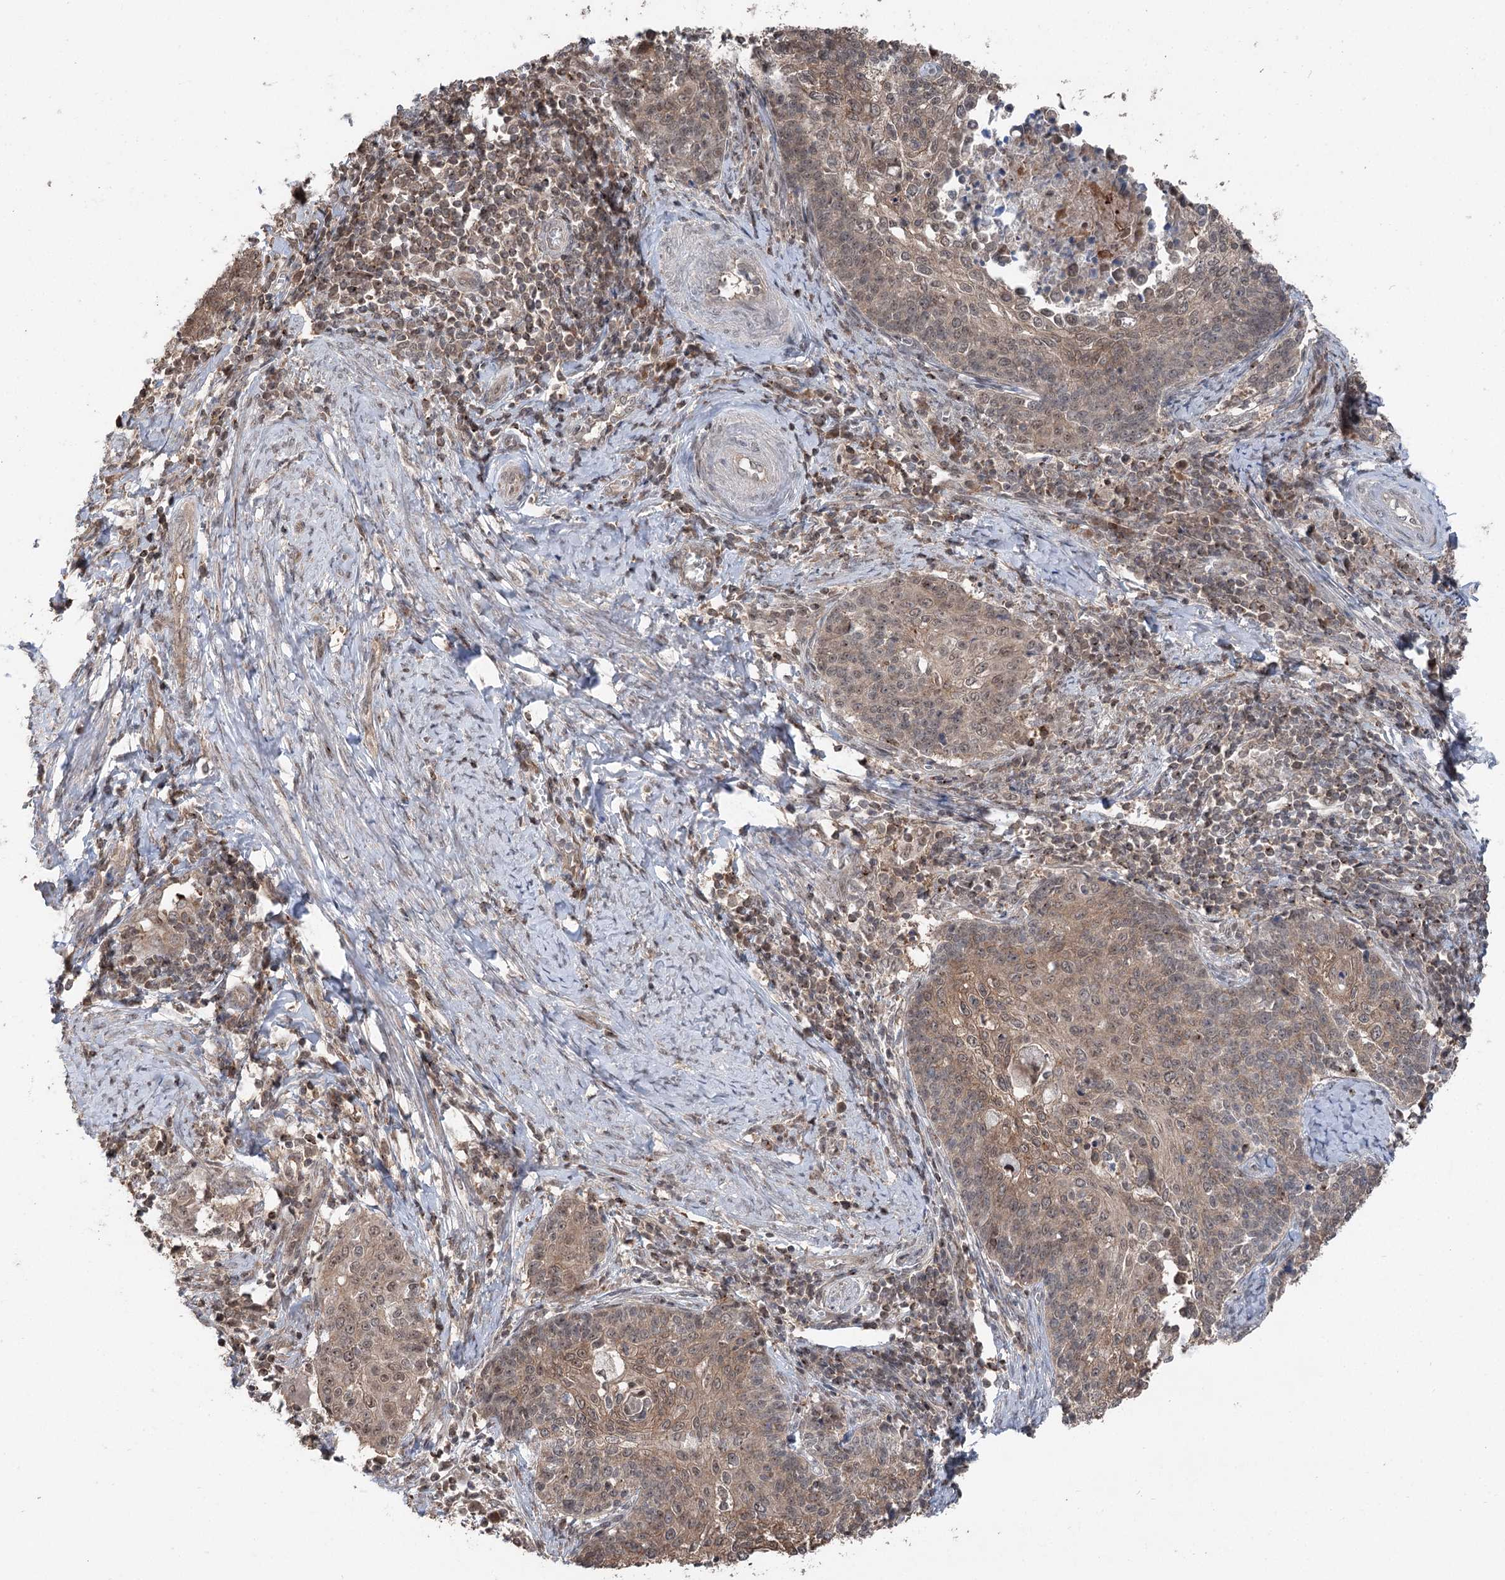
{"staining": {"intensity": "moderate", "quantity": ">75%", "location": "cytoplasmic/membranous"}, "tissue": "cervical cancer", "cell_type": "Tumor cells", "image_type": "cancer", "snomed": [{"axis": "morphology", "description": "Squamous cell carcinoma, NOS"}, {"axis": "topography", "description": "Cervix"}], "caption": "An immunohistochemistry histopathology image of neoplastic tissue is shown. Protein staining in brown highlights moderate cytoplasmic/membranous positivity in cervical squamous cell carcinoma within tumor cells.", "gene": "CCSER2", "patient": {"sex": "female", "age": 39}}